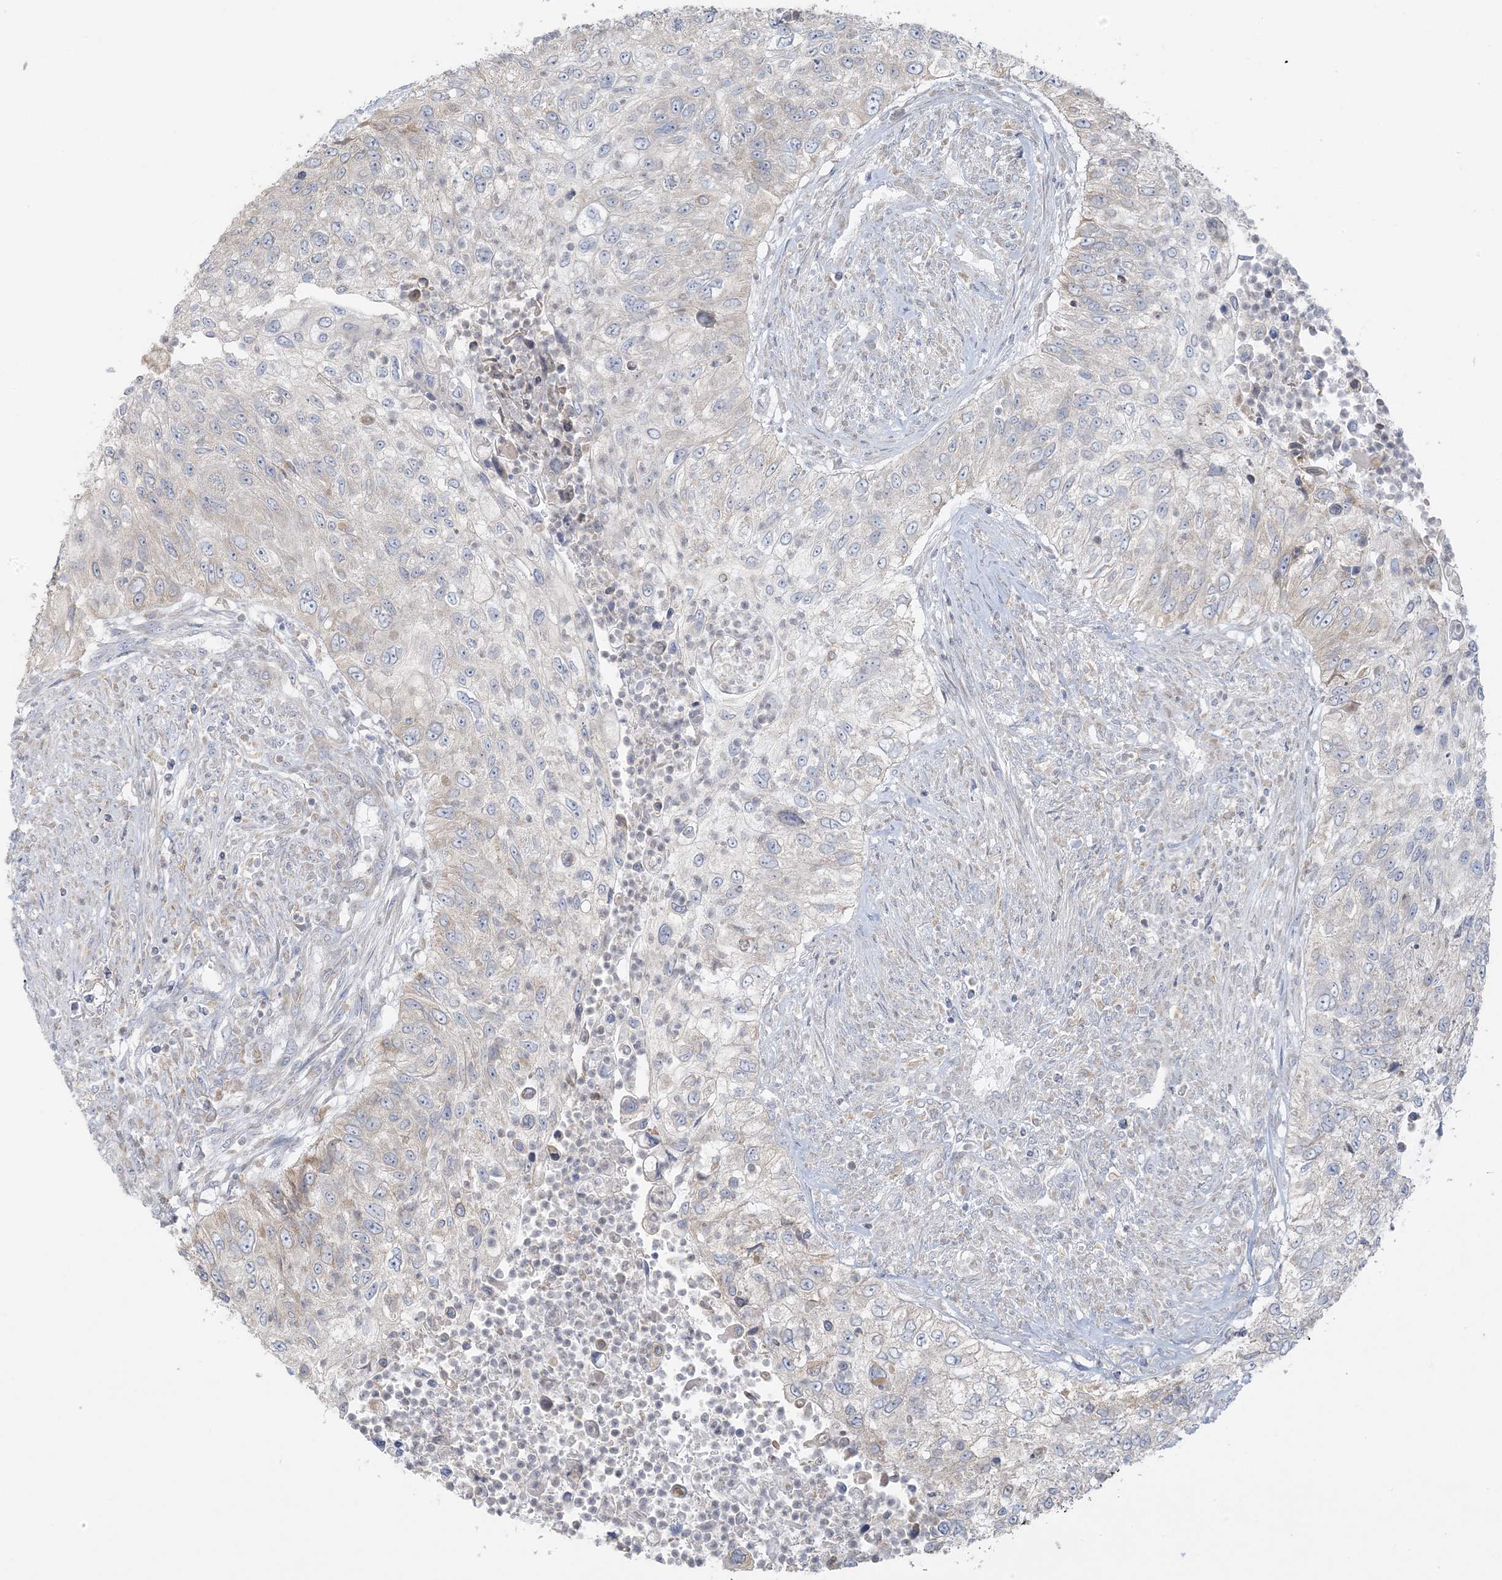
{"staining": {"intensity": "negative", "quantity": "none", "location": "none"}, "tissue": "urothelial cancer", "cell_type": "Tumor cells", "image_type": "cancer", "snomed": [{"axis": "morphology", "description": "Urothelial carcinoma, High grade"}, {"axis": "topography", "description": "Urinary bladder"}], "caption": "This is a photomicrograph of immunohistochemistry staining of urothelial cancer, which shows no staining in tumor cells. (Stains: DAB (3,3'-diaminobenzidine) IHC with hematoxylin counter stain, Microscopy: brightfield microscopy at high magnification).", "gene": "EEFSEC", "patient": {"sex": "female", "age": 60}}